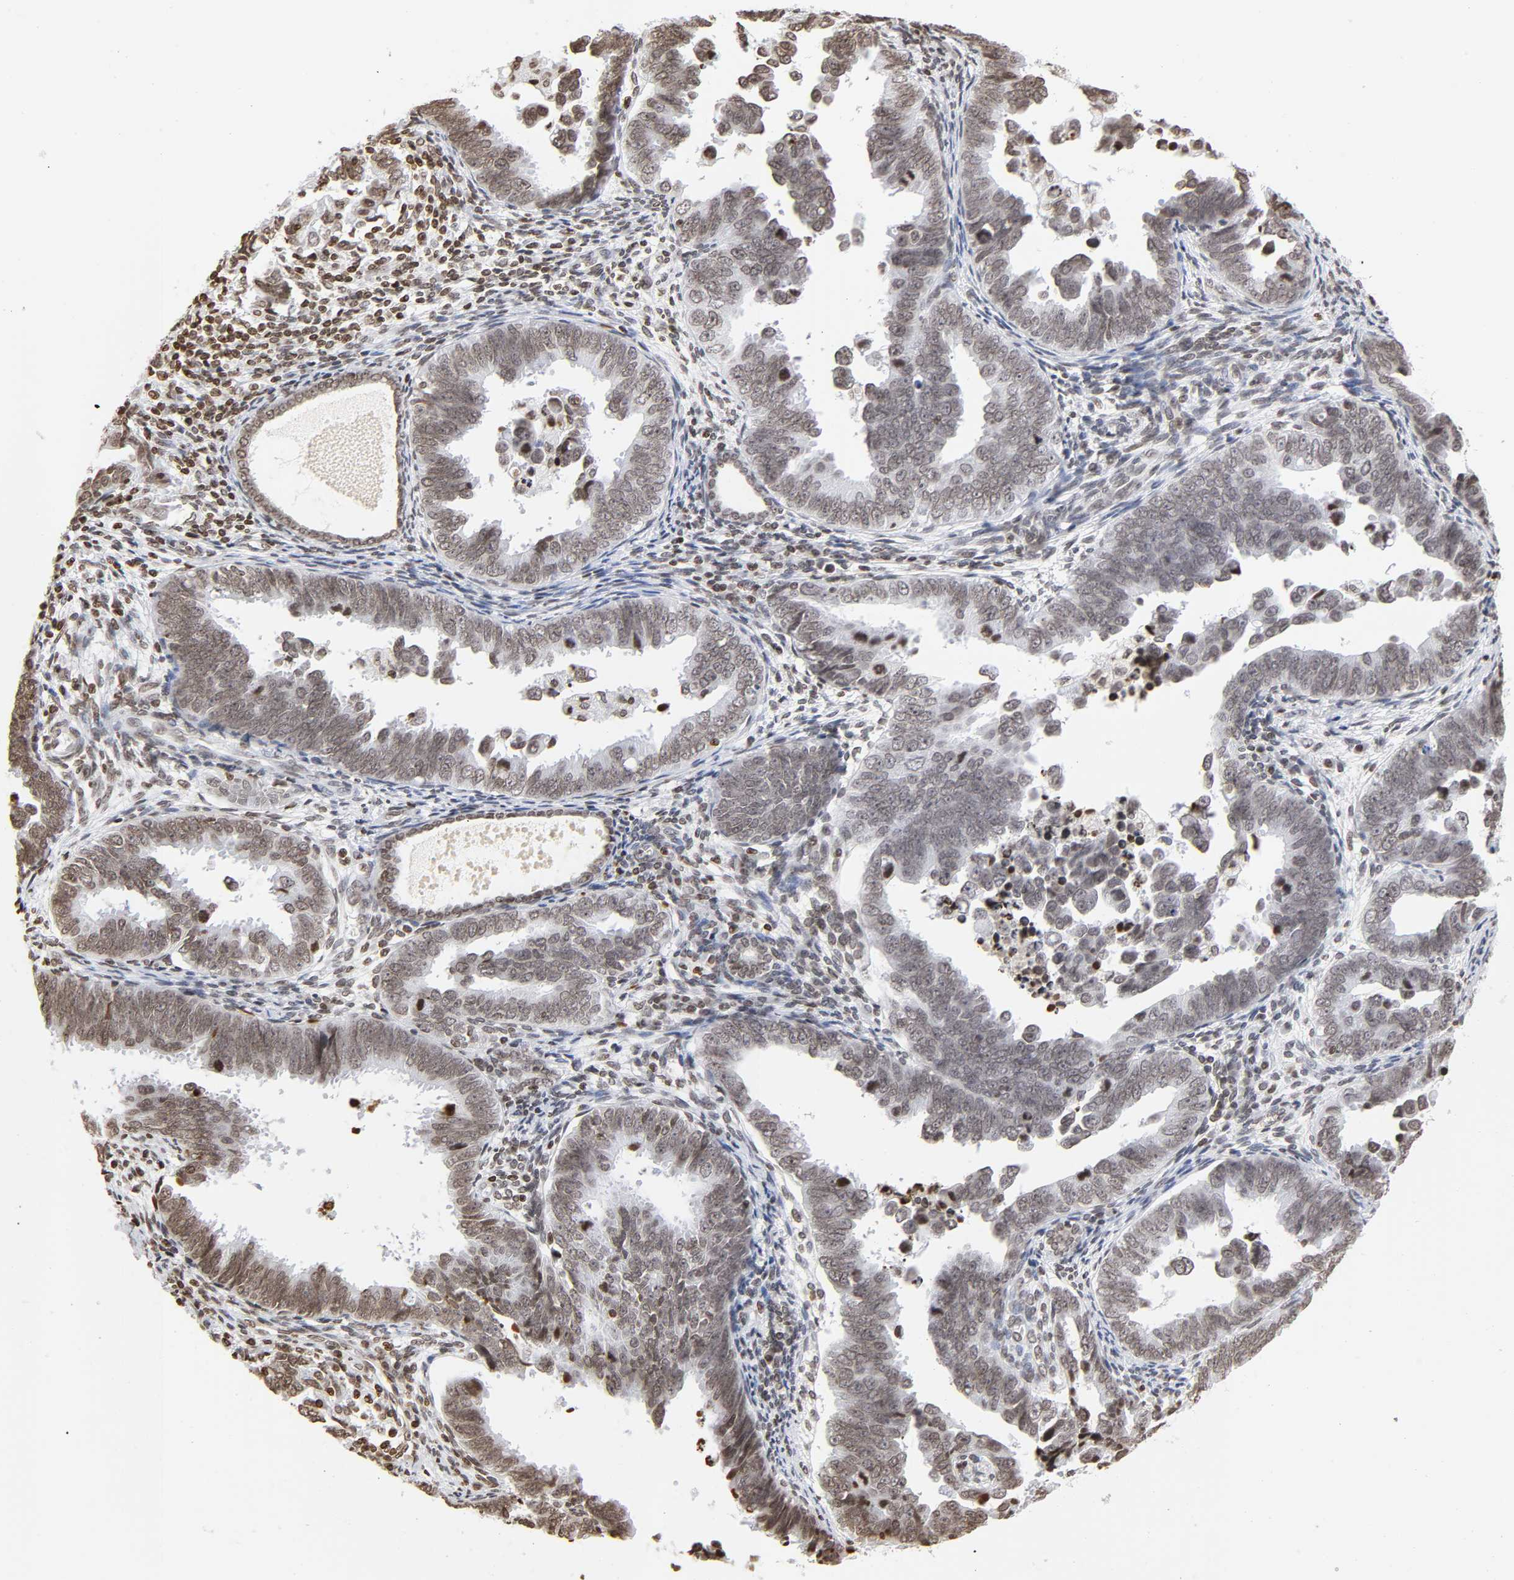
{"staining": {"intensity": "weak", "quantity": ">75%", "location": "nuclear"}, "tissue": "endometrial cancer", "cell_type": "Tumor cells", "image_type": "cancer", "snomed": [{"axis": "morphology", "description": "Adenocarcinoma, NOS"}, {"axis": "topography", "description": "Endometrium"}], "caption": "Endometrial adenocarcinoma stained with DAB (3,3'-diaminobenzidine) immunohistochemistry reveals low levels of weak nuclear positivity in about >75% of tumor cells. Using DAB (brown) and hematoxylin (blue) stains, captured at high magnification using brightfield microscopy.", "gene": "H2AC12", "patient": {"sex": "female", "age": 75}}